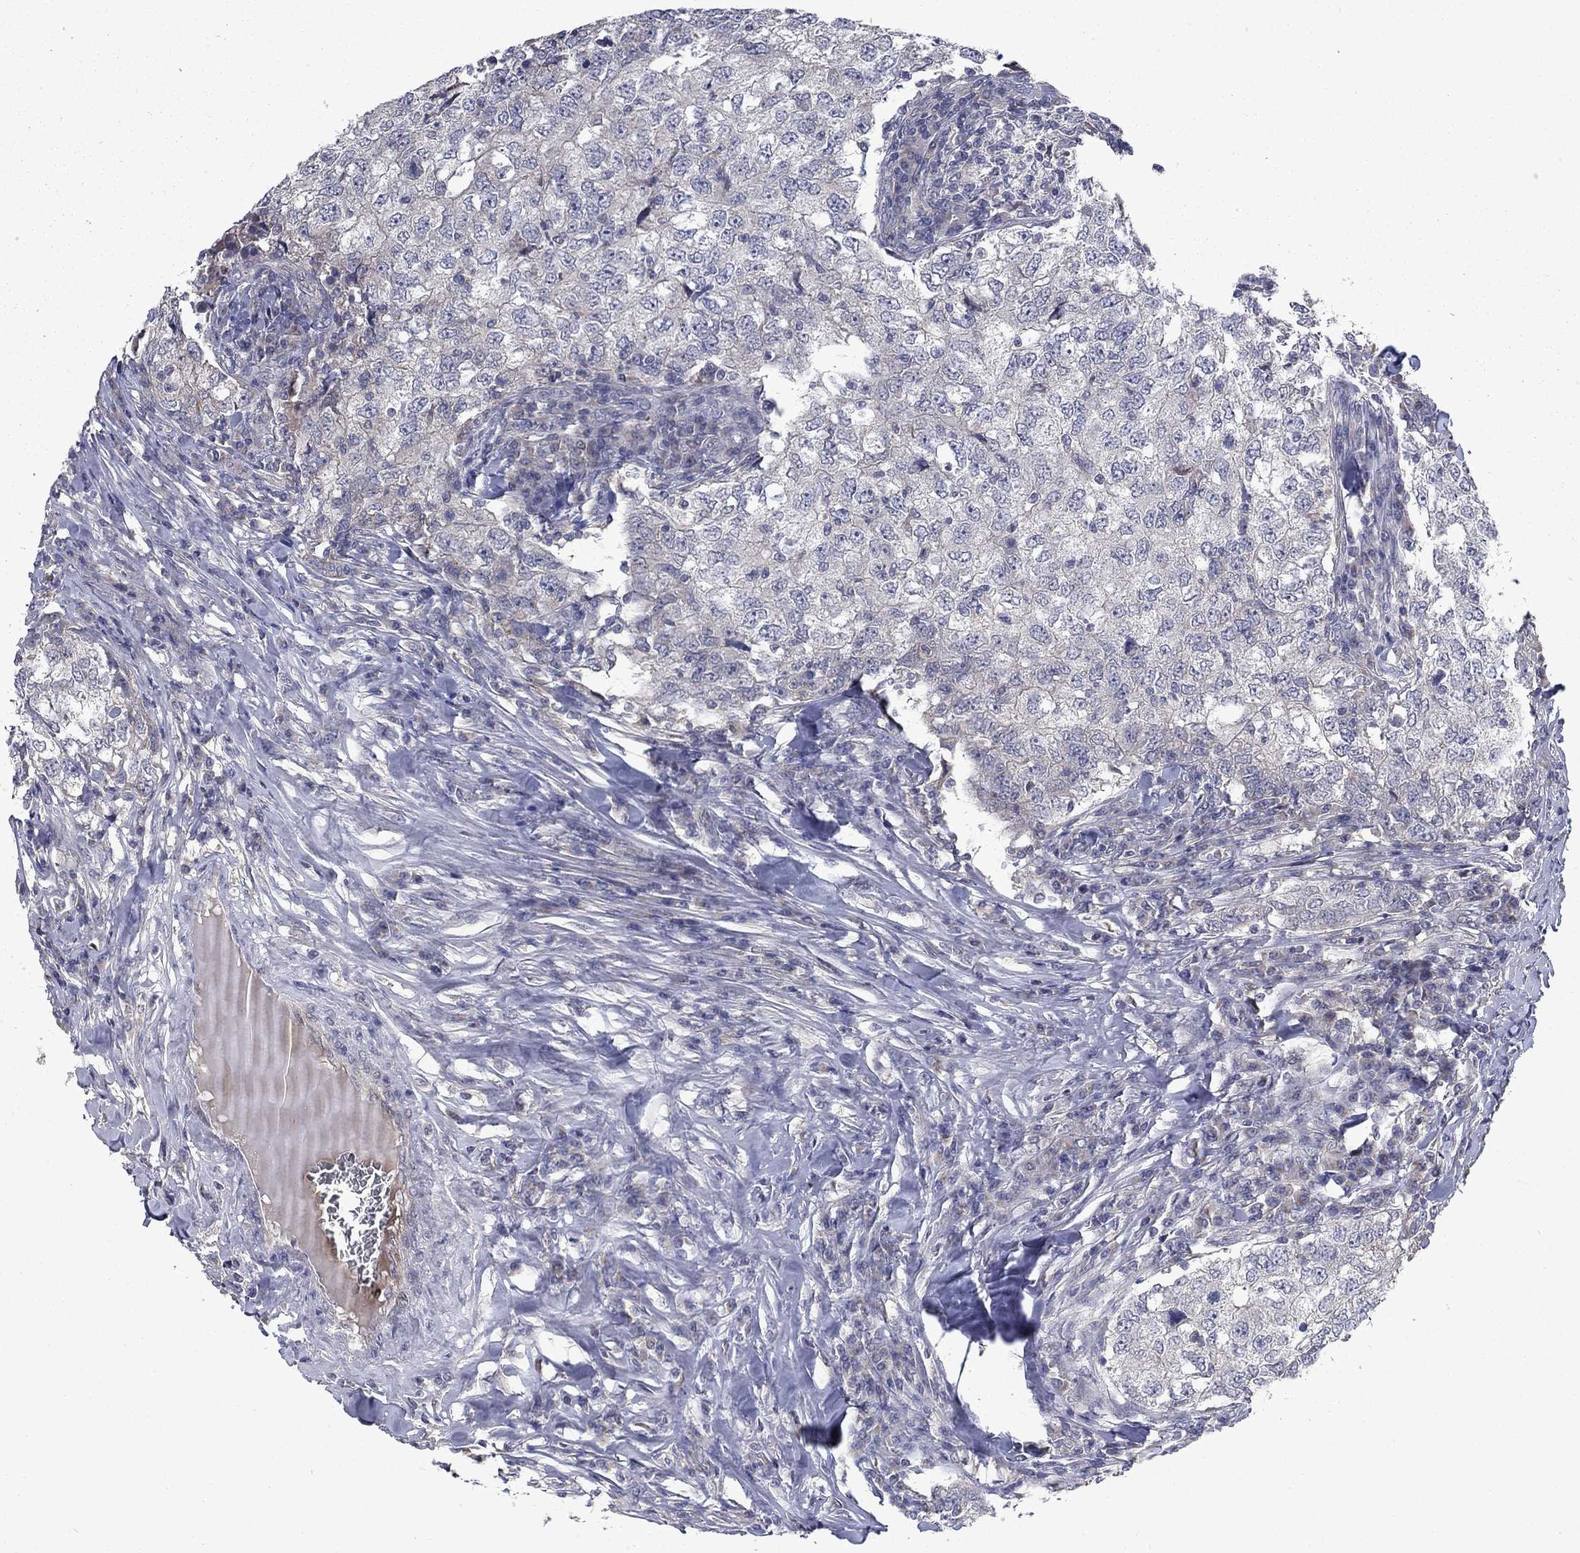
{"staining": {"intensity": "negative", "quantity": "none", "location": "none"}, "tissue": "breast cancer", "cell_type": "Tumor cells", "image_type": "cancer", "snomed": [{"axis": "morphology", "description": "Duct carcinoma"}, {"axis": "topography", "description": "Breast"}], "caption": "Human breast cancer stained for a protein using immunohistochemistry (IHC) reveals no expression in tumor cells.", "gene": "FAM3B", "patient": {"sex": "female", "age": 30}}